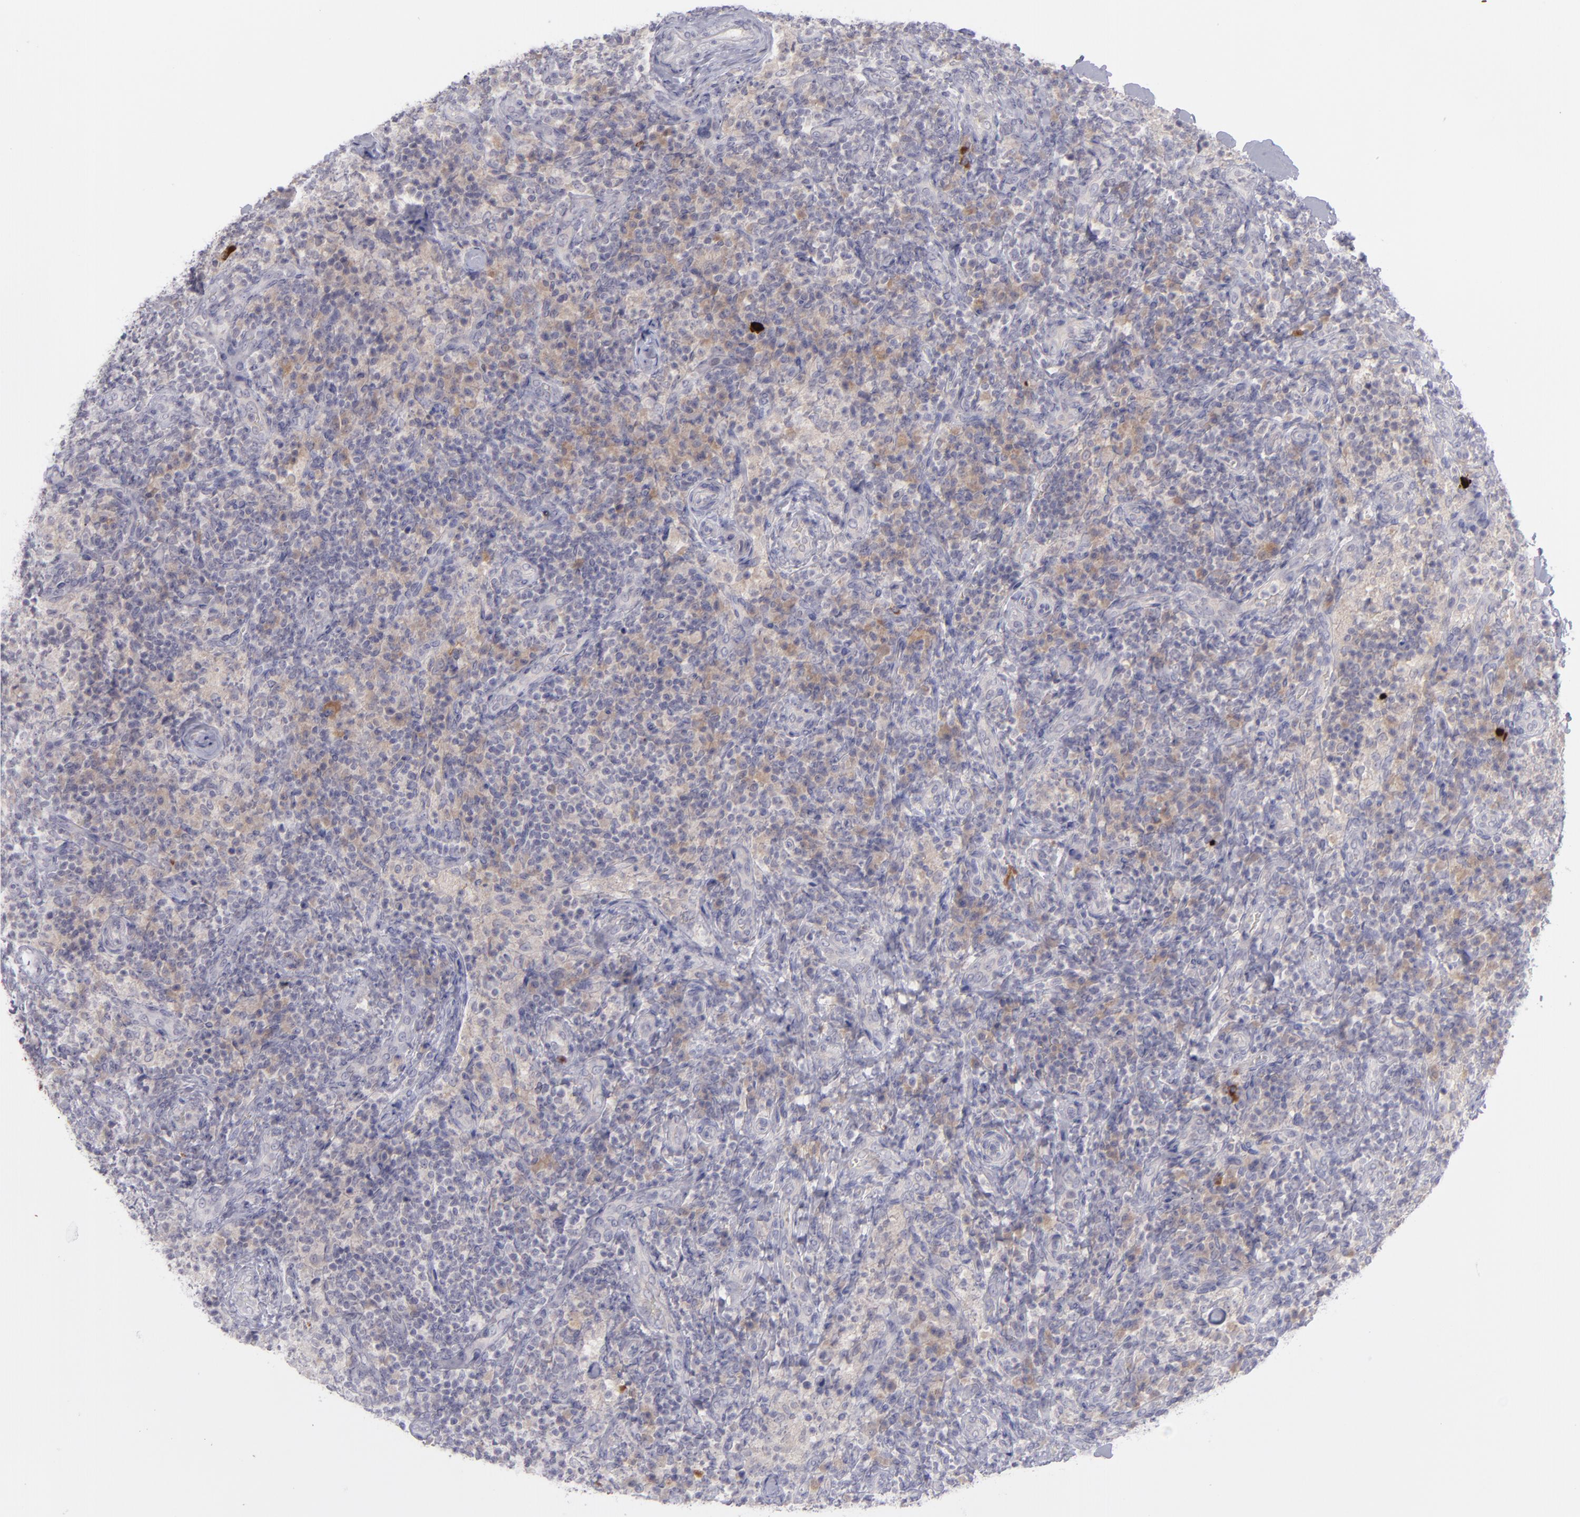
{"staining": {"intensity": "weak", "quantity": "25%-75%", "location": "cytoplasmic/membranous"}, "tissue": "lymph node", "cell_type": "Non-germinal center cells", "image_type": "normal", "snomed": [{"axis": "morphology", "description": "Normal tissue, NOS"}, {"axis": "morphology", "description": "Inflammation, NOS"}, {"axis": "topography", "description": "Lymph node"}], "caption": "This is a micrograph of immunohistochemistry (IHC) staining of normal lymph node, which shows weak staining in the cytoplasmic/membranous of non-germinal center cells.", "gene": "EVPL", "patient": {"sex": "male", "age": 46}}